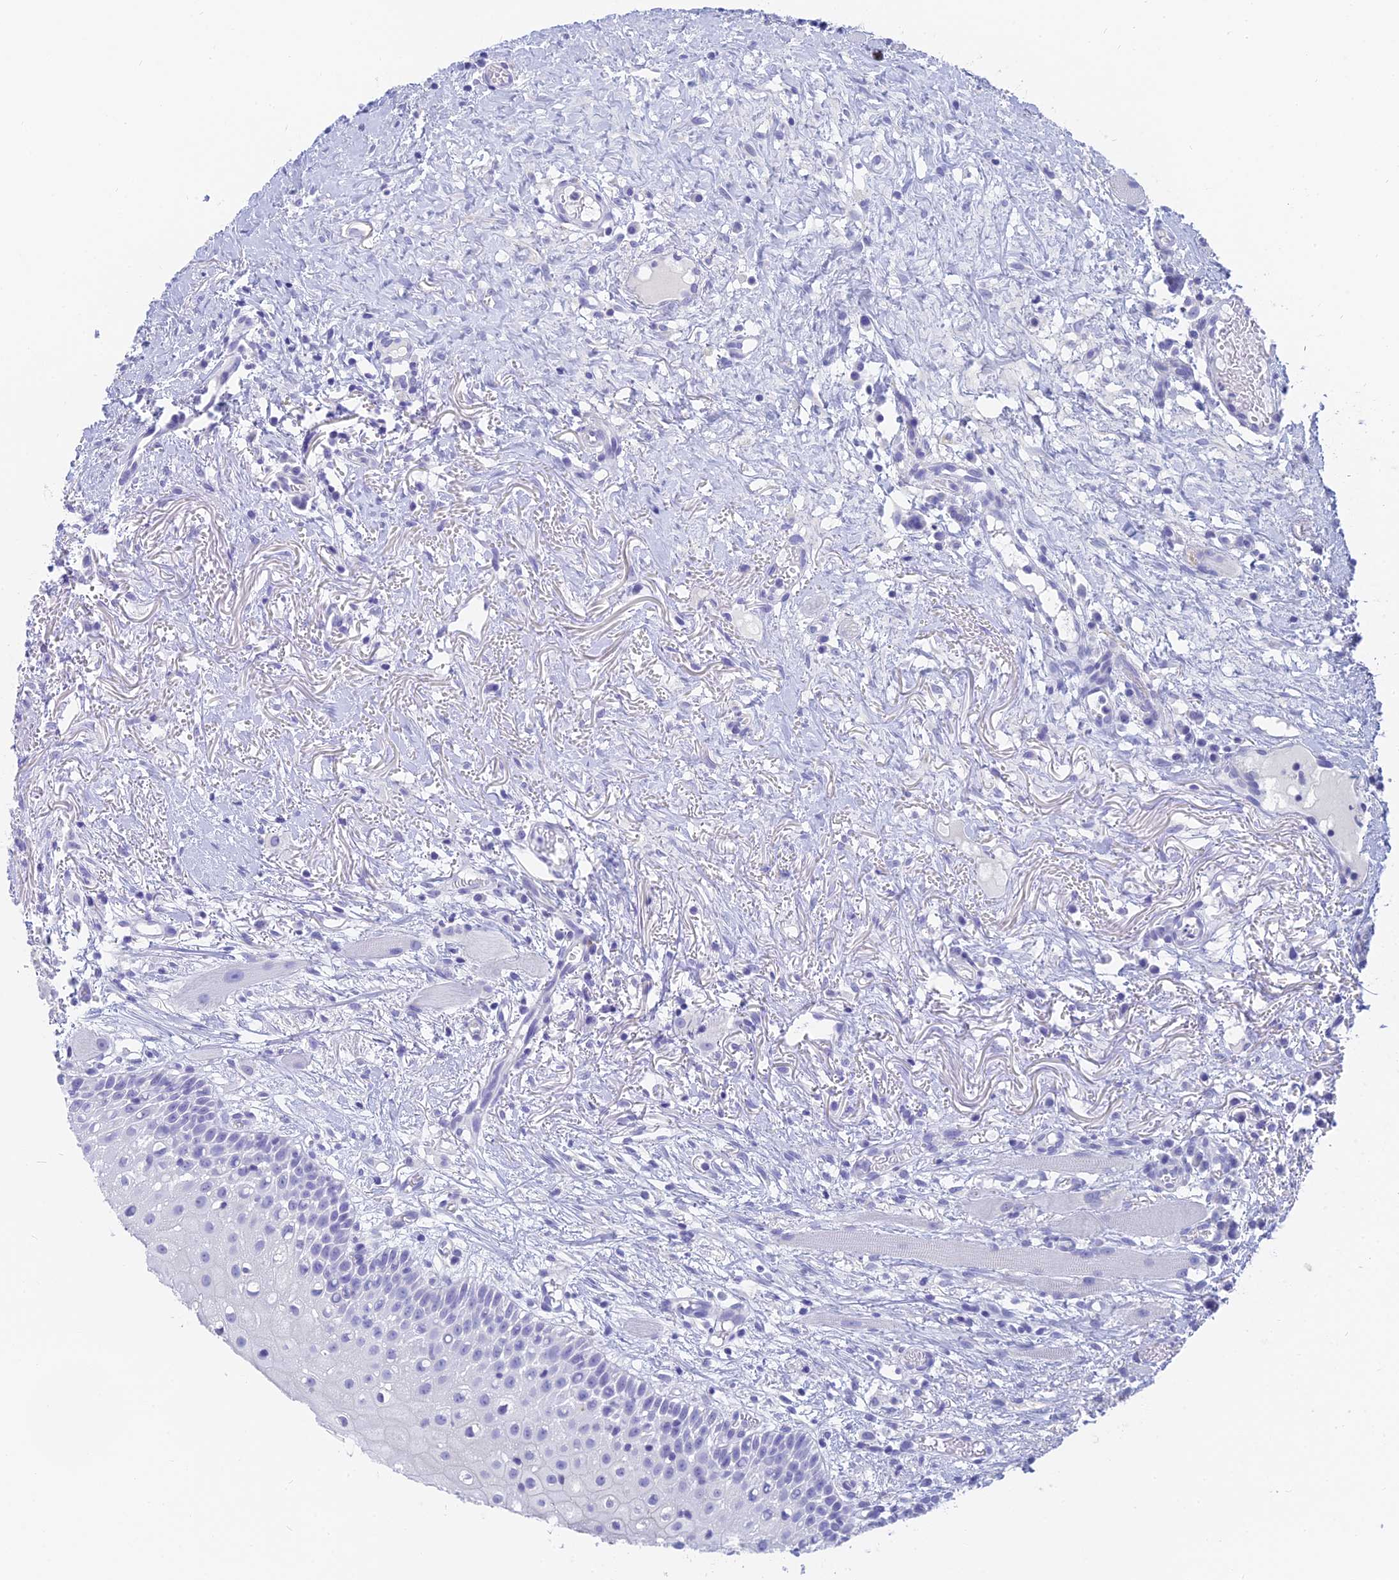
{"staining": {"intensity": "negative", "quantity": "none", "location": "none"}, "tissue": "oral mucosa", "cell_type": "Squamous epithelial cells", "image_type": "normal", "snomed": [{"axis": "morphology", "description": "Normal tissue, NOS"}, {"axis": "topography", "description": "Oral tissue"}], "caption": "This is a photomicrograph of IHC staining of benign oral mucosa, which shows no staining in squamous epithelial cells.", "gene": "SLC36A2", "patient": {"sex": "female", "age": 69}}